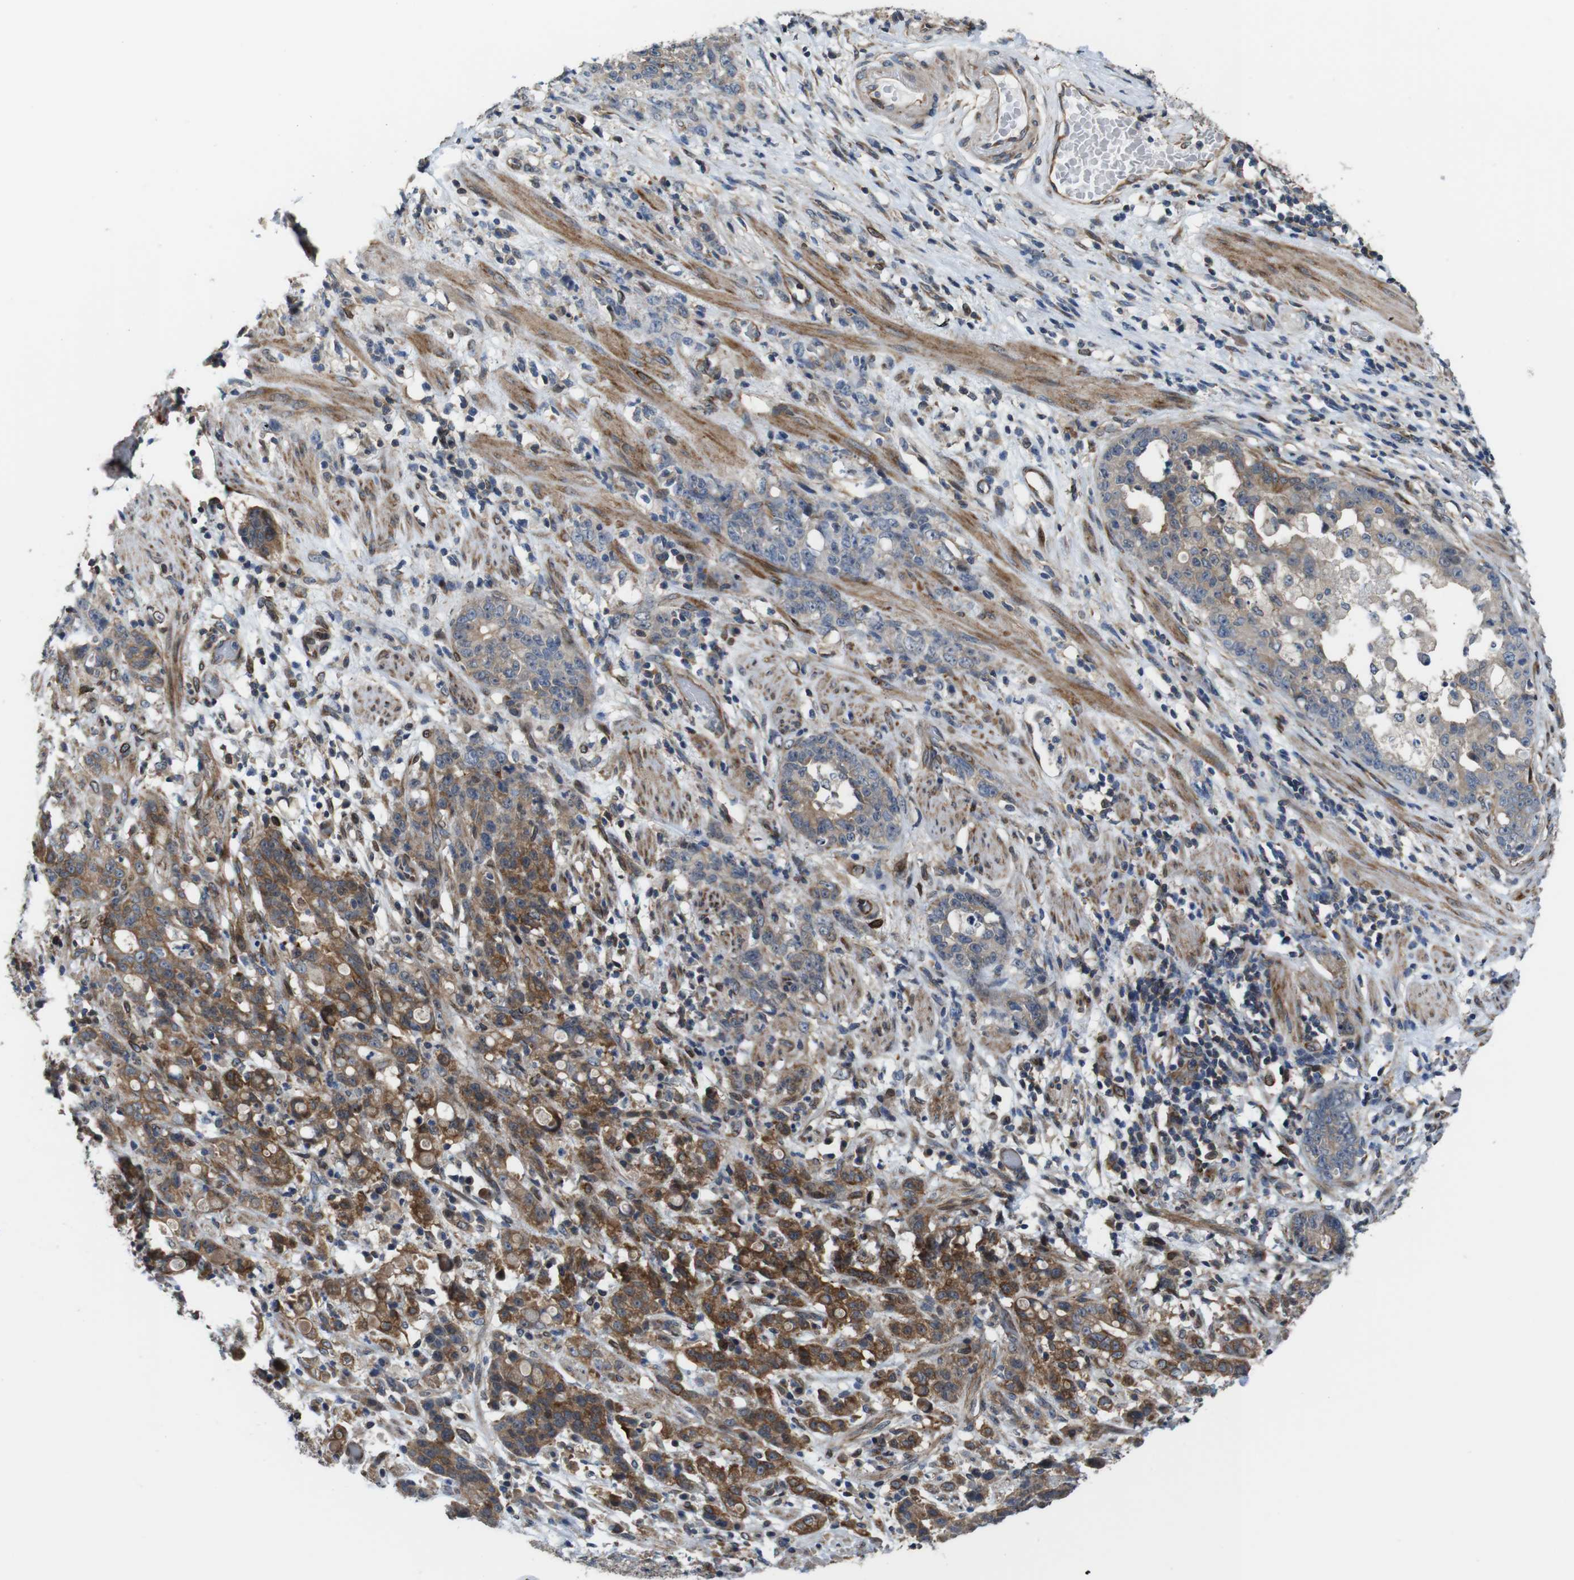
{"staining": {"intensity": "strong", "quantity": ">75%", "location": "cytoplasmic/membranous"}, "tissue": "stomach cancer", "cell_type": "Tumor cells", "image_type": "cancer", "snomed": [{"axis": "morphology", "description": "Adenocarcinoma, NOS"}, {"axis": "topography", "description": "Stomach, lower"}], "caption": "Stomach adenocarcinoma tissue displays strong cytoplasmic/membranous positivity in about >75% of tumor cells, visualized by immunohistochemistry.", "gene": "PCOLCE2", "patient": {"sex": "male", "age": 88}}